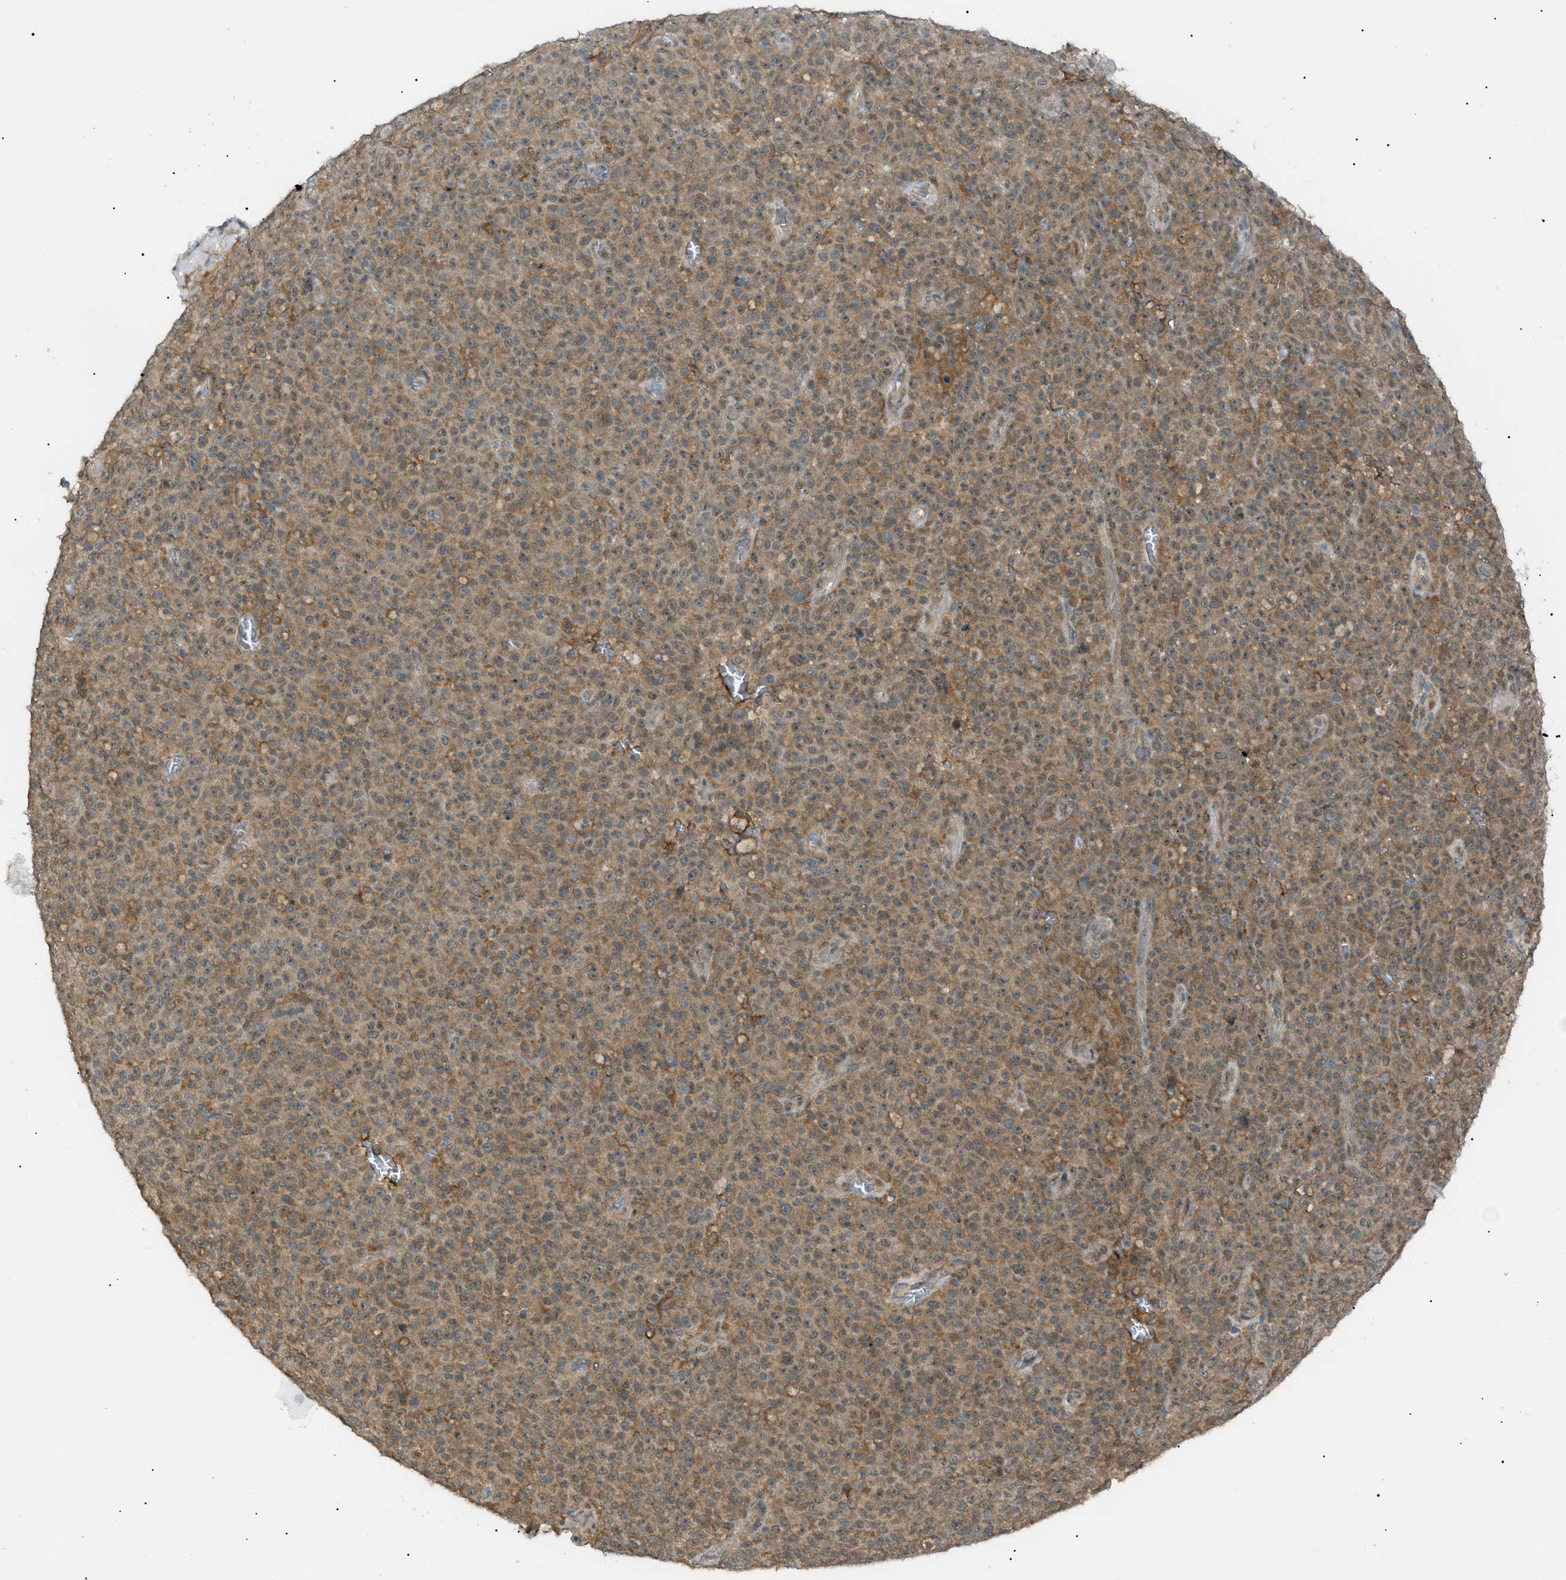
{"staining": {"intensity": "moderate", "quantity": ">75%", "location": "cytoplasmic/membranous"}, "tissue": "melanoma", "cell_type": "Tumor cells", "image_type": "cancer", "snomed": [{"axis": "morphology", "description": "Malignant melanoma, NOS"}, {"axis": "topography", "description": "Skin"}], "caption": "This is an image of IHC staining of melanoma, which shows moderate expression in the cytoplasmic/membranous of tumor cells.", "gene": "LPIN2", "patient": {"sex": "female", "age": 82}}